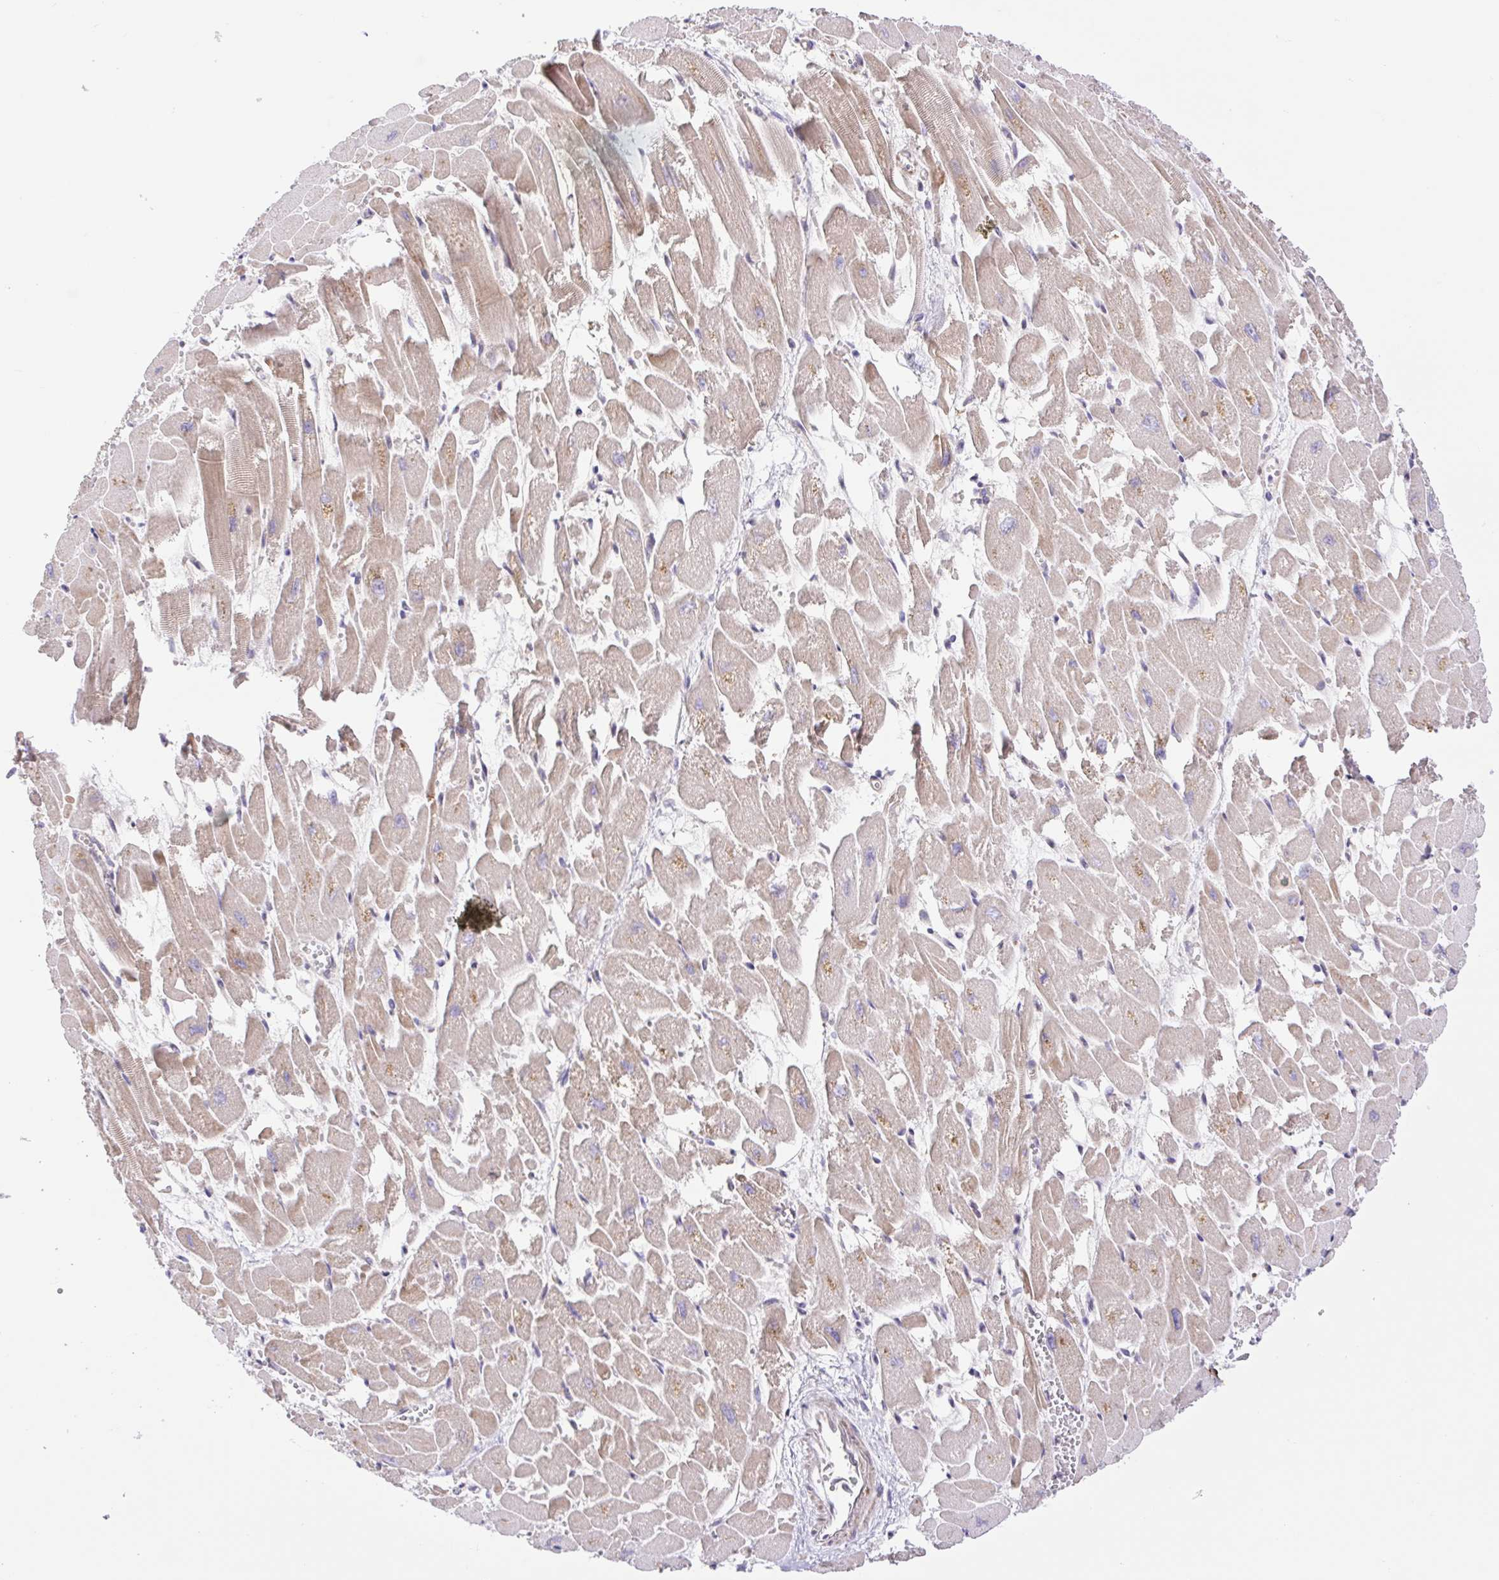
{"staining": {"intensity": "weak", "quantity": ">75%", "location": "cytoplasmic/membranous,nuclear"}, "tissue": "heart muscle", "cell_type": "Cardiomyocytes", "image_type": "normal", "snomed": [{"axis": "morphology", "description": "Normal tissue, NOS"}, {"axis": "topography", "description": "Heart"}], "caption": "High-magnification brightfield microscopy of unremarkable heart muscle stained with DAB (brown) and counterstained with hematoxylin (blue). cardiomyocytes exhibit weak cytoplasmic/membranous,nuclear staining is identified in about>75% of cells.", "gene": "ERG", "patient": {"sex": "female", "age": 52}}